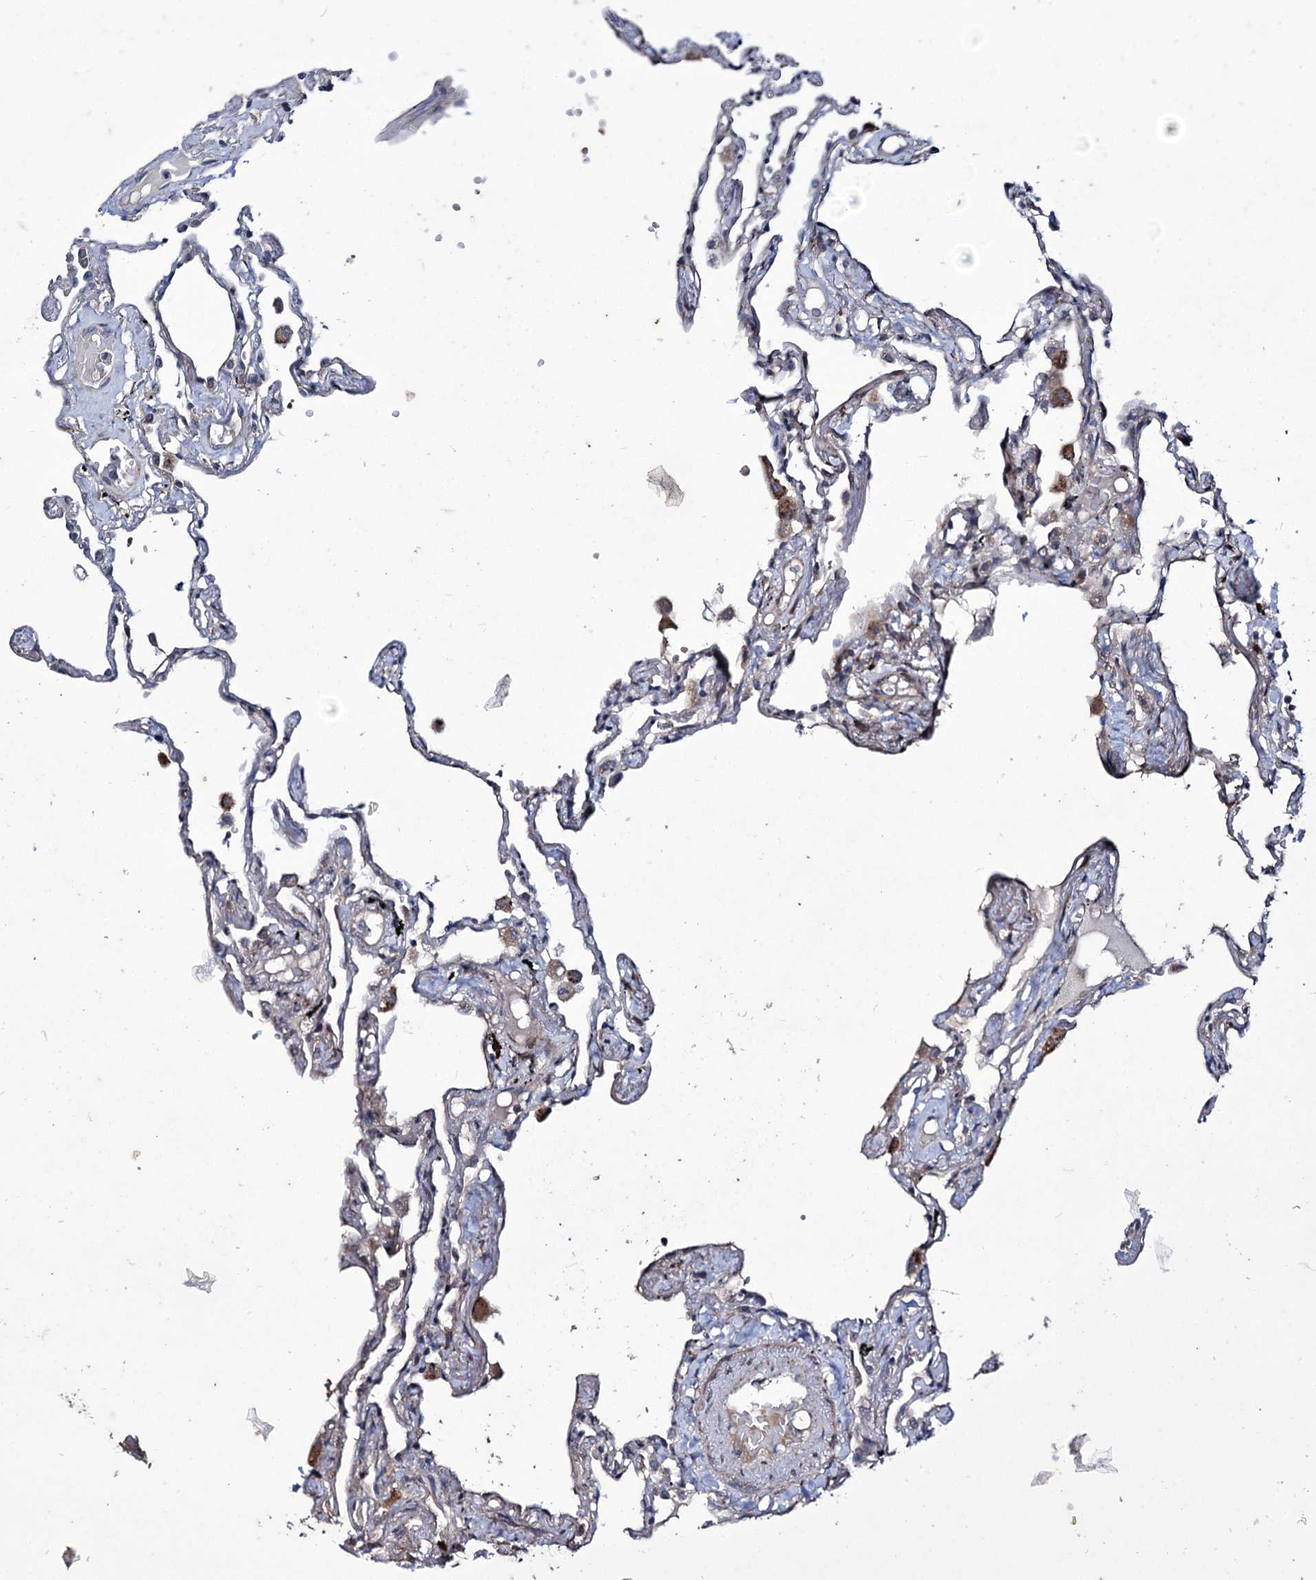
{"staining": {"intensity": "weak", "quantity": "<25%", "location": "cytoplasmic/membranous"}, "tissue": "lung", "cell_type": "Alveolar cells", "image_type": "normal", "snomed": [{"axis": "morphology", "description": "Normal tissue, NOS"}, {"axis": "topography", "description": "Lung"}], "caption": "Image shows no protein expression in alveolar cells of normal lung. (IHC, brightfield microscopy, high magnification).", "gene": "TUBGCP5", "patient": {"sex": "female", "age": 67}}